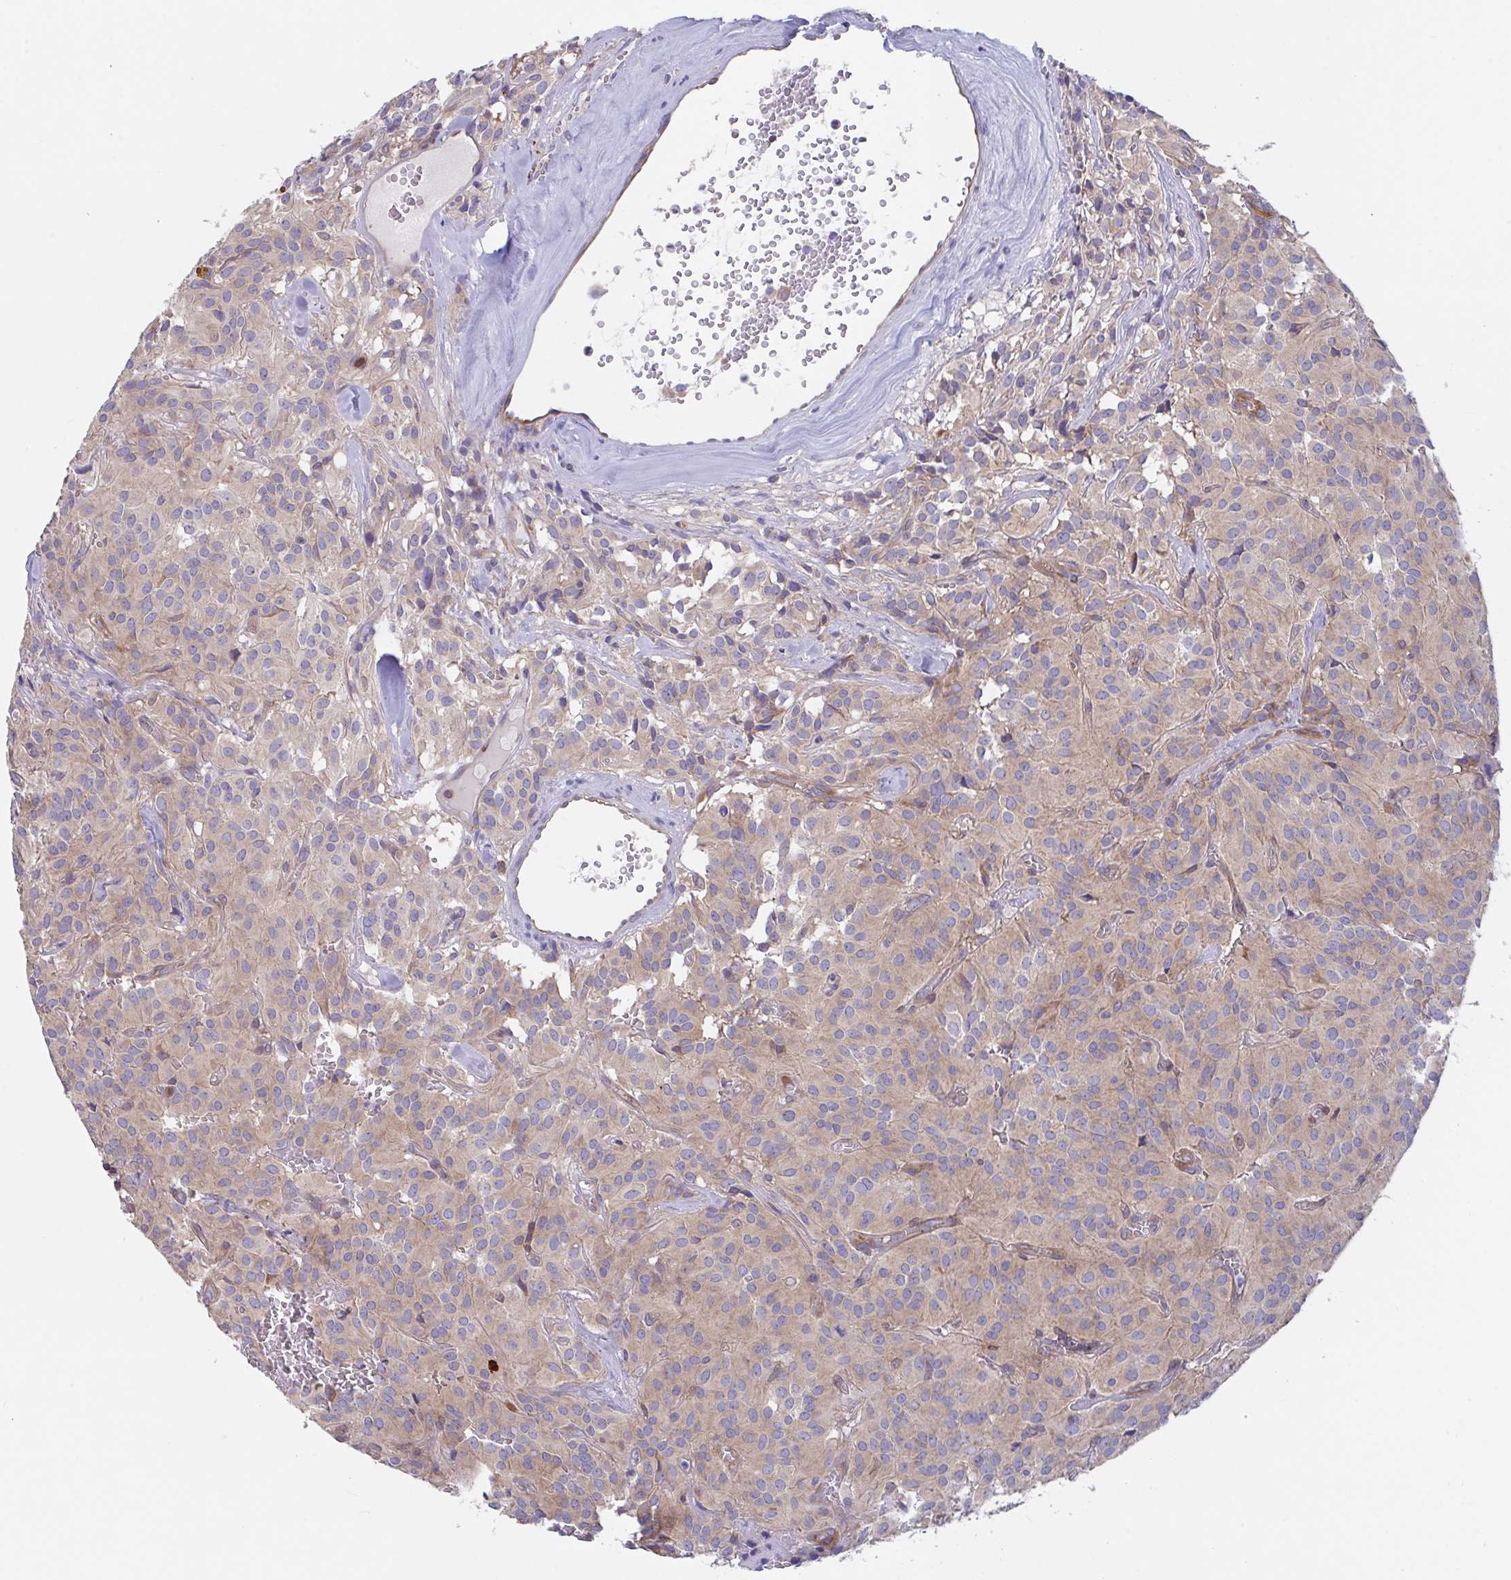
{"staining": {"intensity": "weak", "quantity": "25%-75%", "location": "cytoplasmic/membranous"}, "tissue": "glioma", "cell_type": "Tumor cells", "image_type": "cancer", "snomed": [{"axis": "morphology", "description": "Glioma, malignant, Low grade"}, {"axis": "topography", "description": "Brain"}], "caption": "Approximately 25%-75% of tumor cells in human malignant low-grade glioma reveal weak cytoplasmic/membranous protein positivity as visualized by brown immunohistochemical staining.", "gene": "YARS2", "patient": {"sex": "male", "age": 42}}